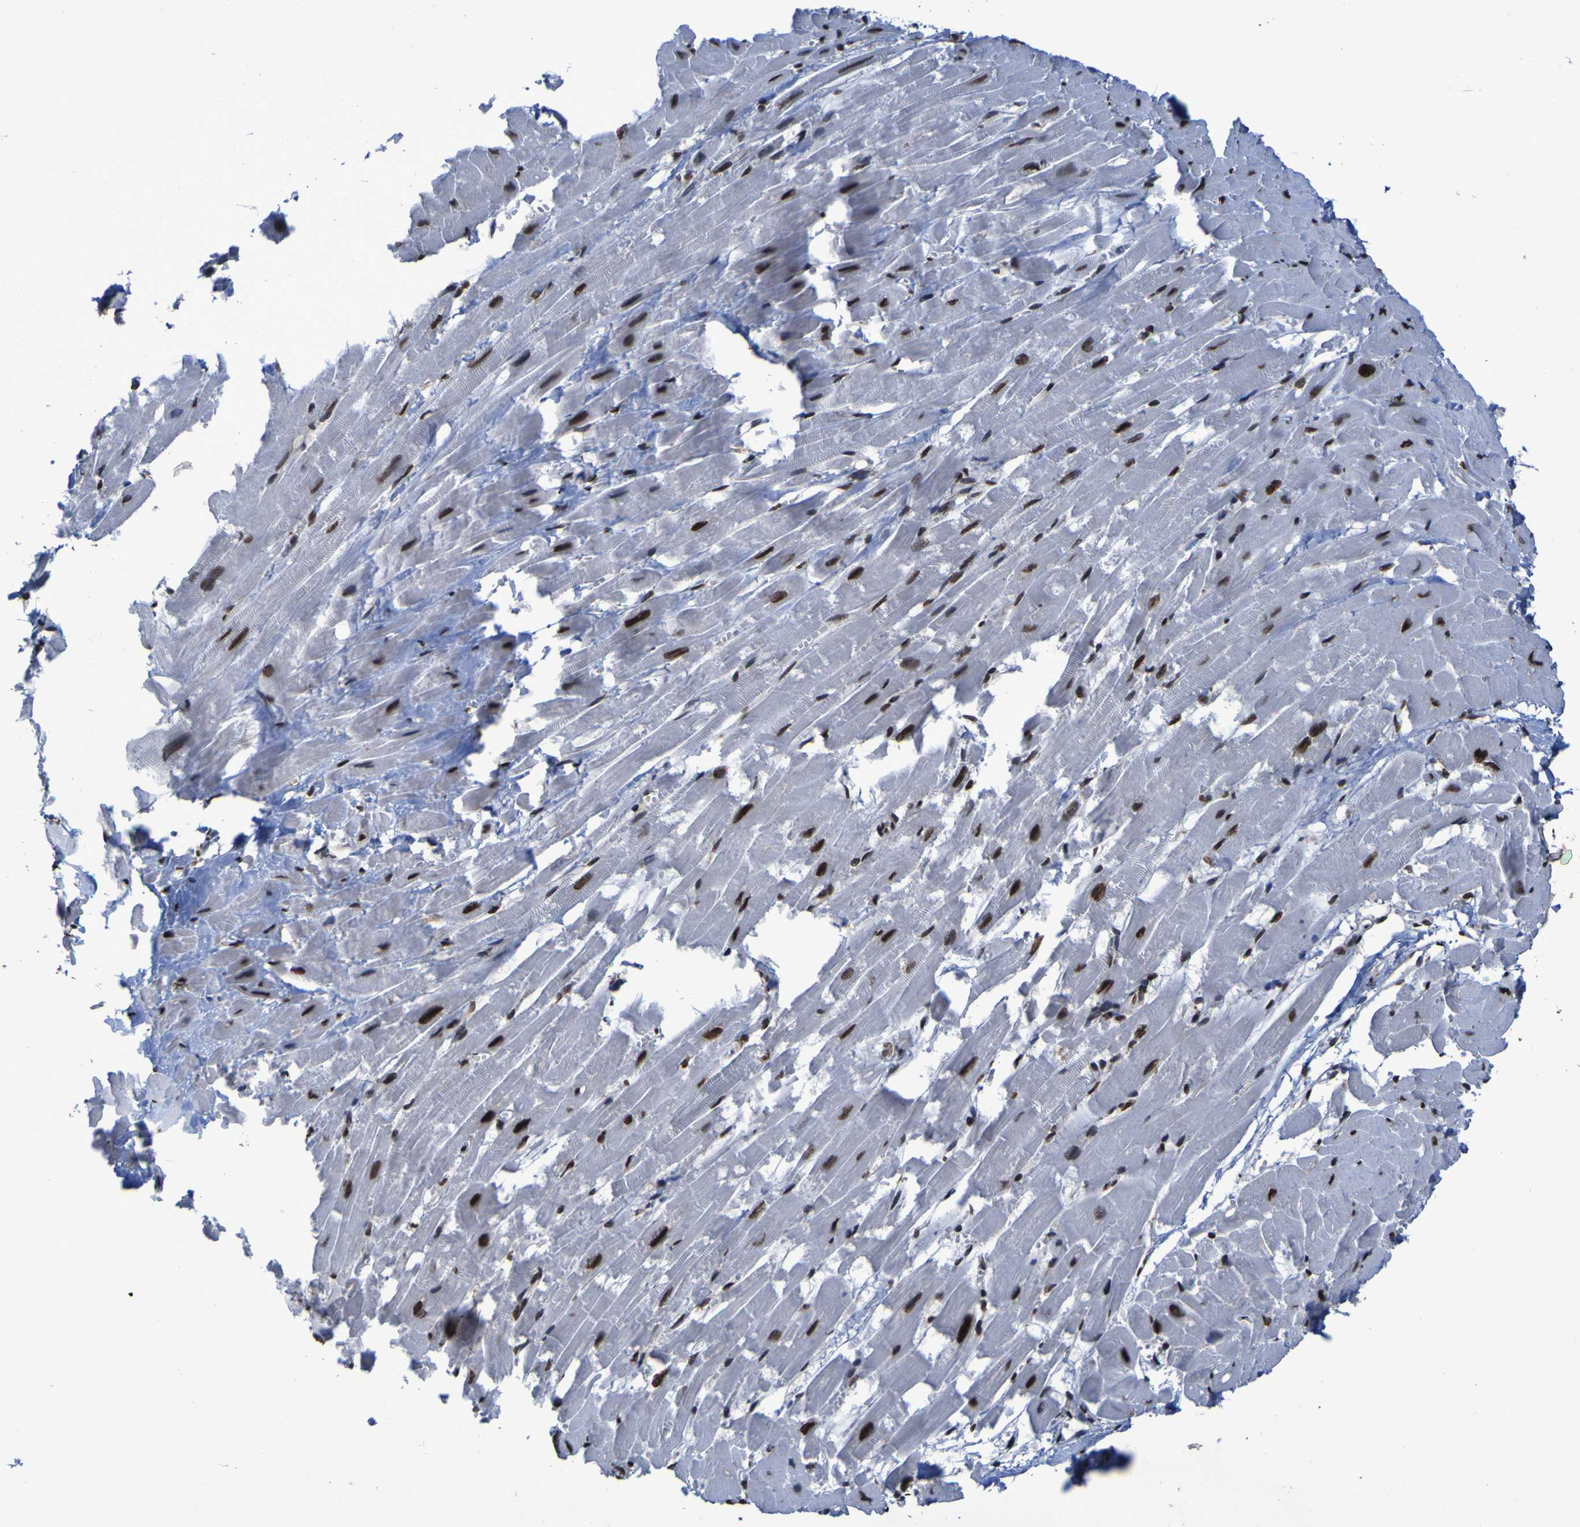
{"staining": {"intensity": "strong", "quantity": ">75%", "location": "nuclear"}, "tissue": "heart muscle", "cell_type": "Cardiomyocytes", "image_type": "normal", "snomed": [{"axis": "morphology", "description": "Normal tissue, NOS"}, {"axis": "topography", "description": "Heart"}], "caption": "This photomicrograph shows immunohistochemistry staining of benign heart muscle, with high strong nuclear positivity in approximately >75% of cardiomyocytes.", "gene": "HNRNPR", "patient": {"sex": "female", "age": 19}}